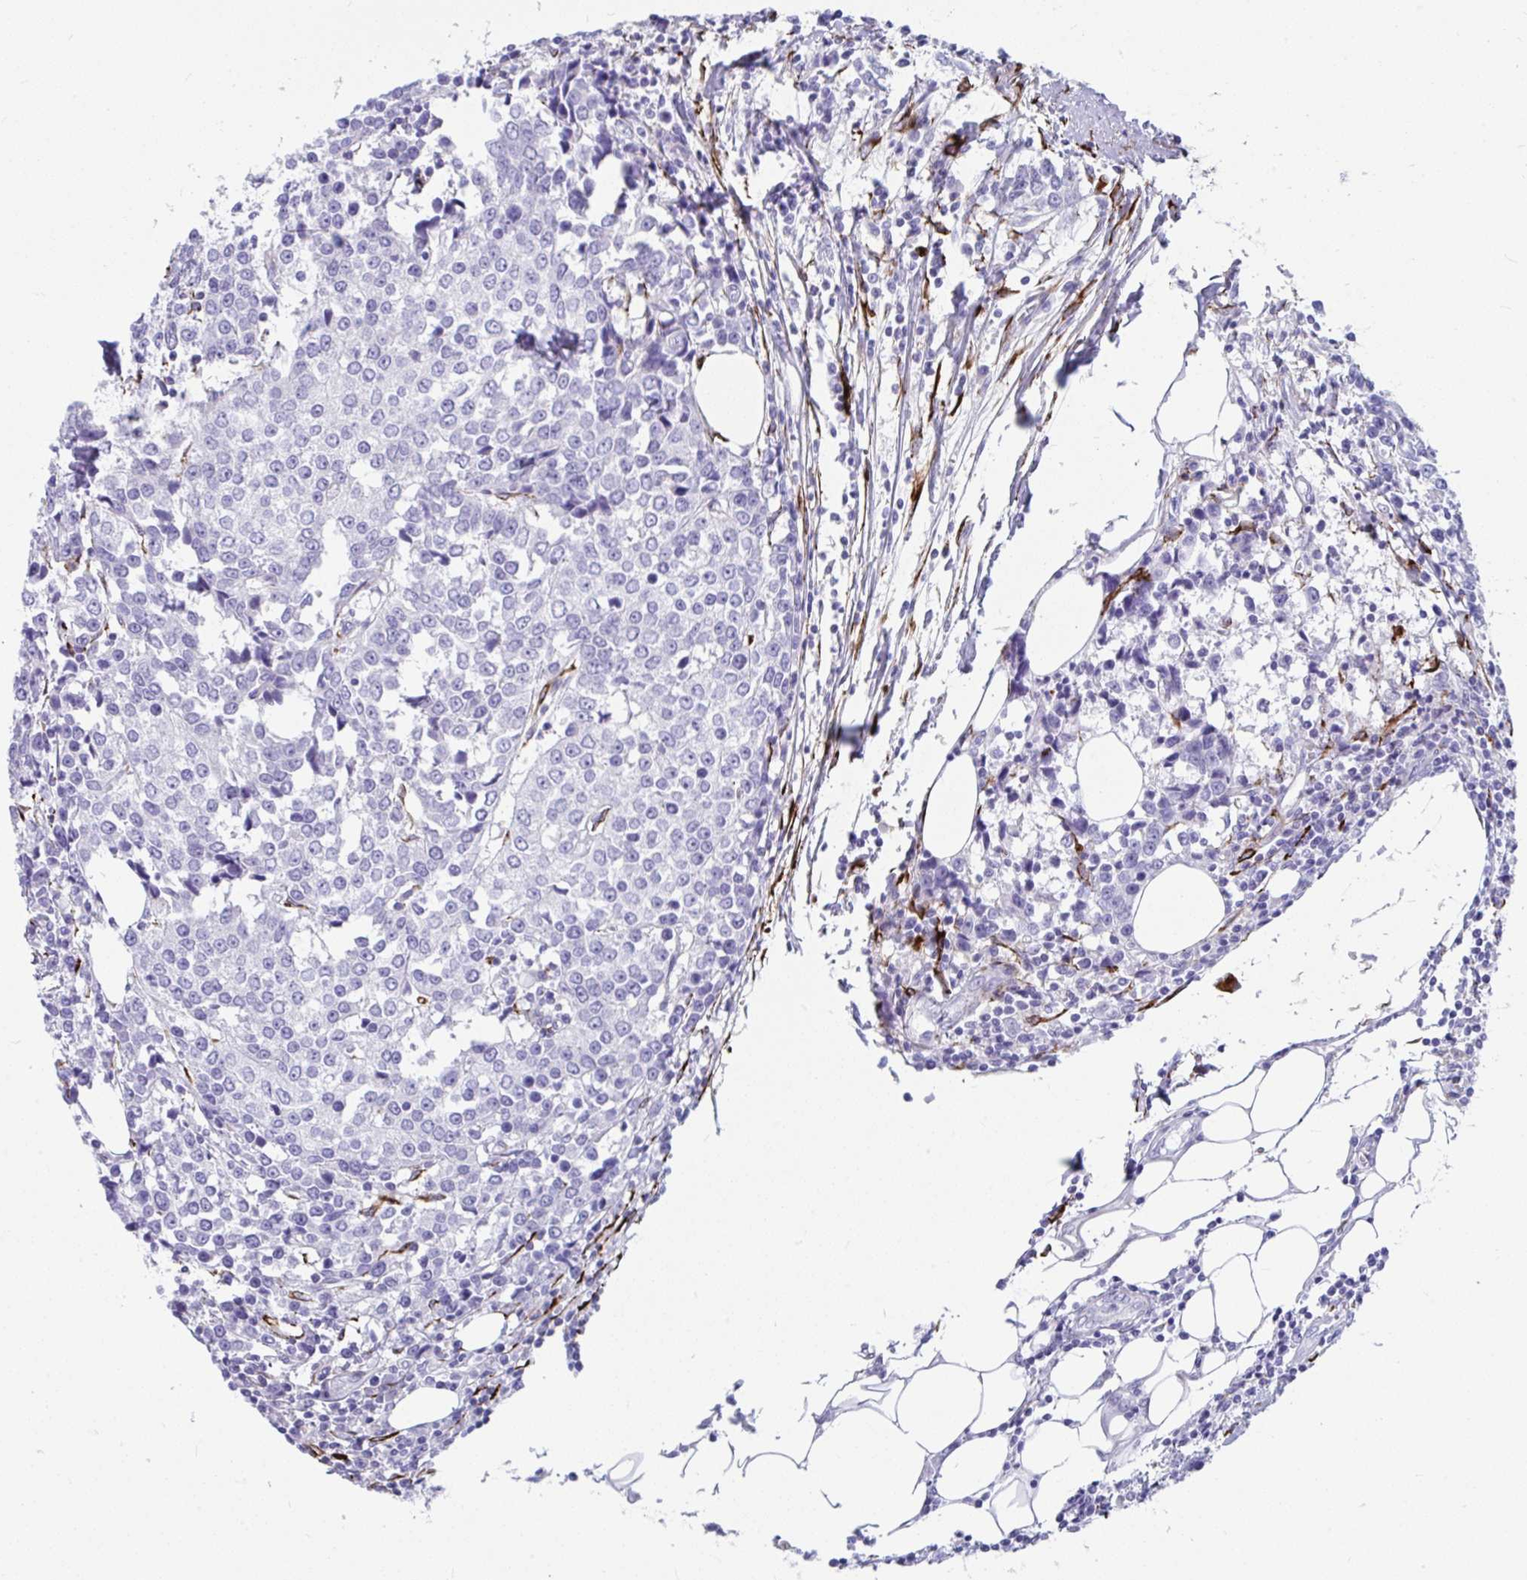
{"staining": {"intensity": "negative", "quantity": "none", "location": "none"}, "tissue": "breast cancer", "cell_type": "Tumor cells", "image_type": "cancer", "snomed": [{"axis": "morphology", "description": "Duct carcinoma"}, {"axis": "topography", "description": "Breast"}], "caption": "Tumor cells show no significant positivity in breast cancer (infiltrating ductal carcinoma).", "gene": "GRXCR2", "patient": {"sex": "female", "age": 80}}